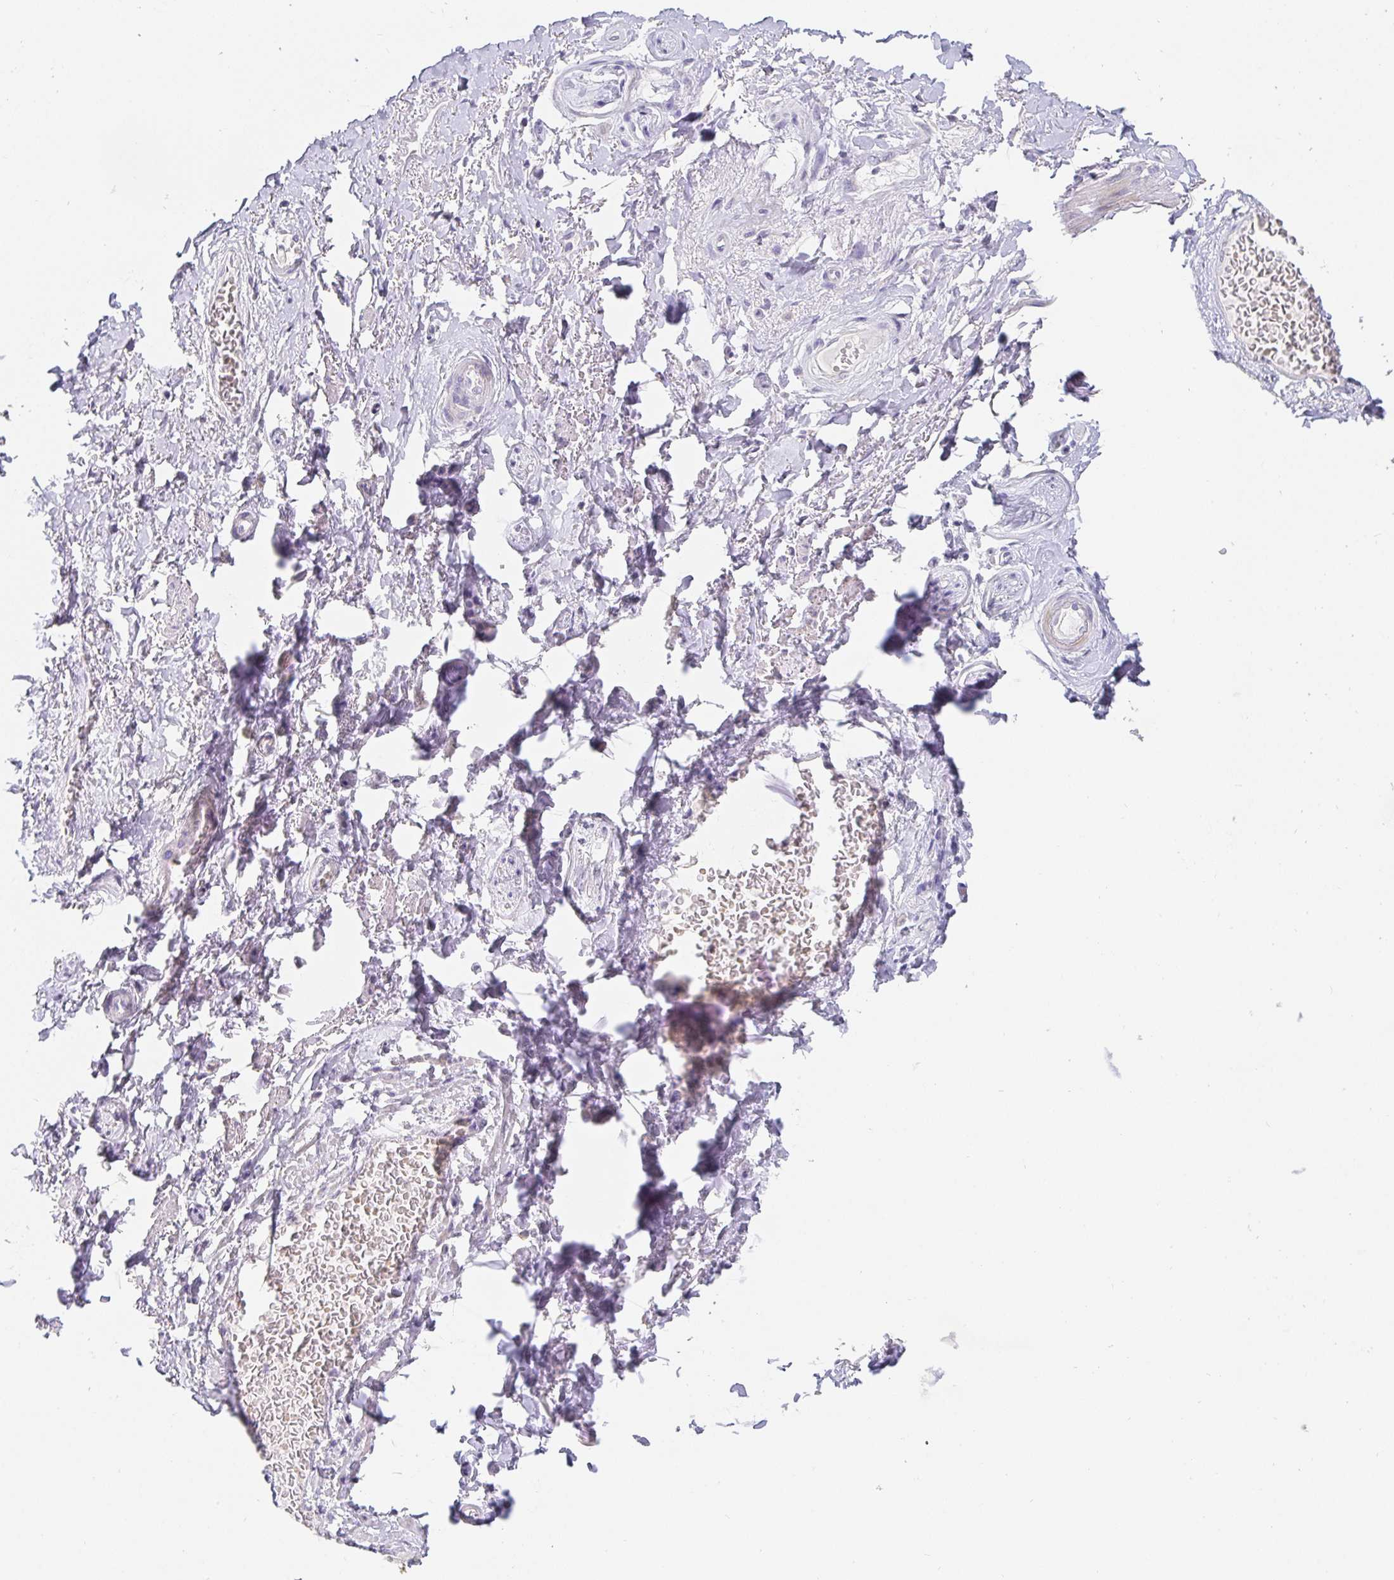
{"staining": {"intensity": "negative", "quantity": "none", "location": "none"}, "tissue": "adipose tissue", "cell_type": "Adipocytes", "image_type": "normal", "snomed": [{"axis": "morphology", "description": "Normal tissue, NOS"}, {"axis": "topography", "description": "Peripheral nerve tissue"}], "caption": "DAB immunohistochemical staining of benign human adipose tissue exhibits no significant staining in adipocytes. The staining is performed using DAB brown chromogen with nuclei counter-stained in using hematoxylin.", "gene": "PDX1", "patient": {"sex": "male", "age": 51}}